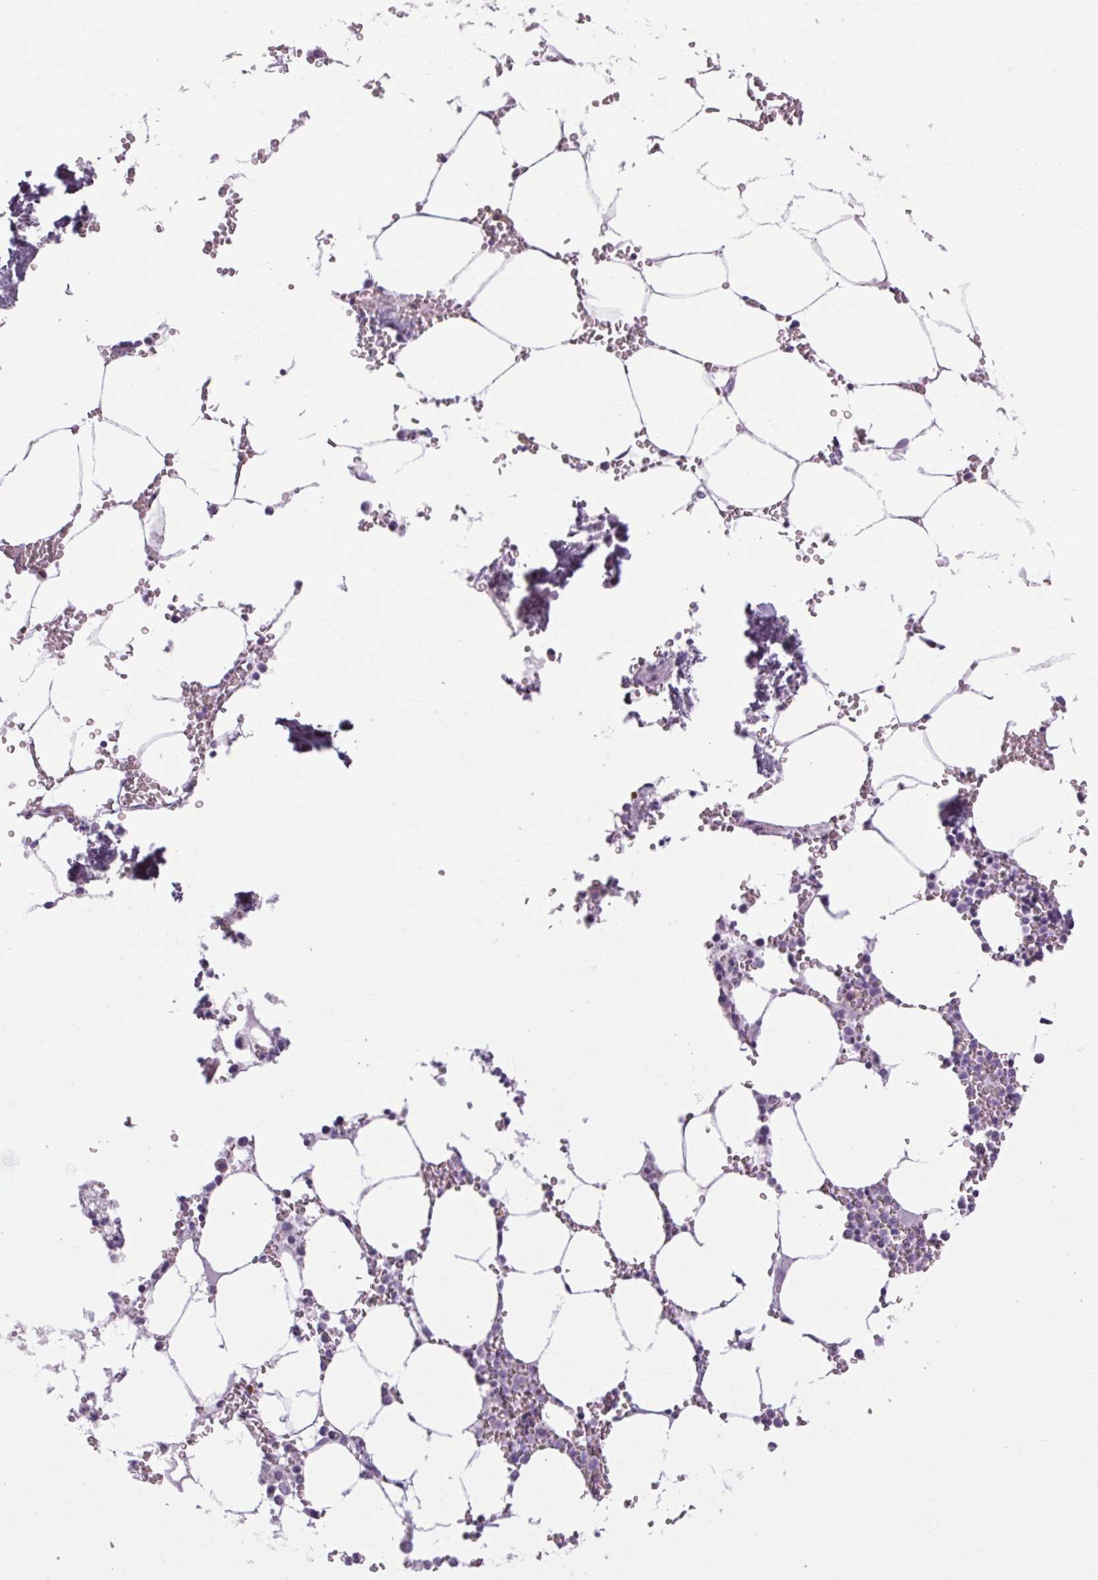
{"staining": {"intensity": "negative", "quantity": "none", "location": "none"}, "tissue": "bone marrow", "cell_type": "Hematopoietic cells", "image_type": "normal", "snomed": [{"axis": "morphology", "description": "Normal tissue, NOS"}, {"axis": "topography", "description": "Bone marrow"}], "caption": "Hematopoietic cells show no significant protein expression in benign bone marrow. Nuclei are stained in blue.", "gene": "POMC", "patient": {"sex": "male", "age": 54}}